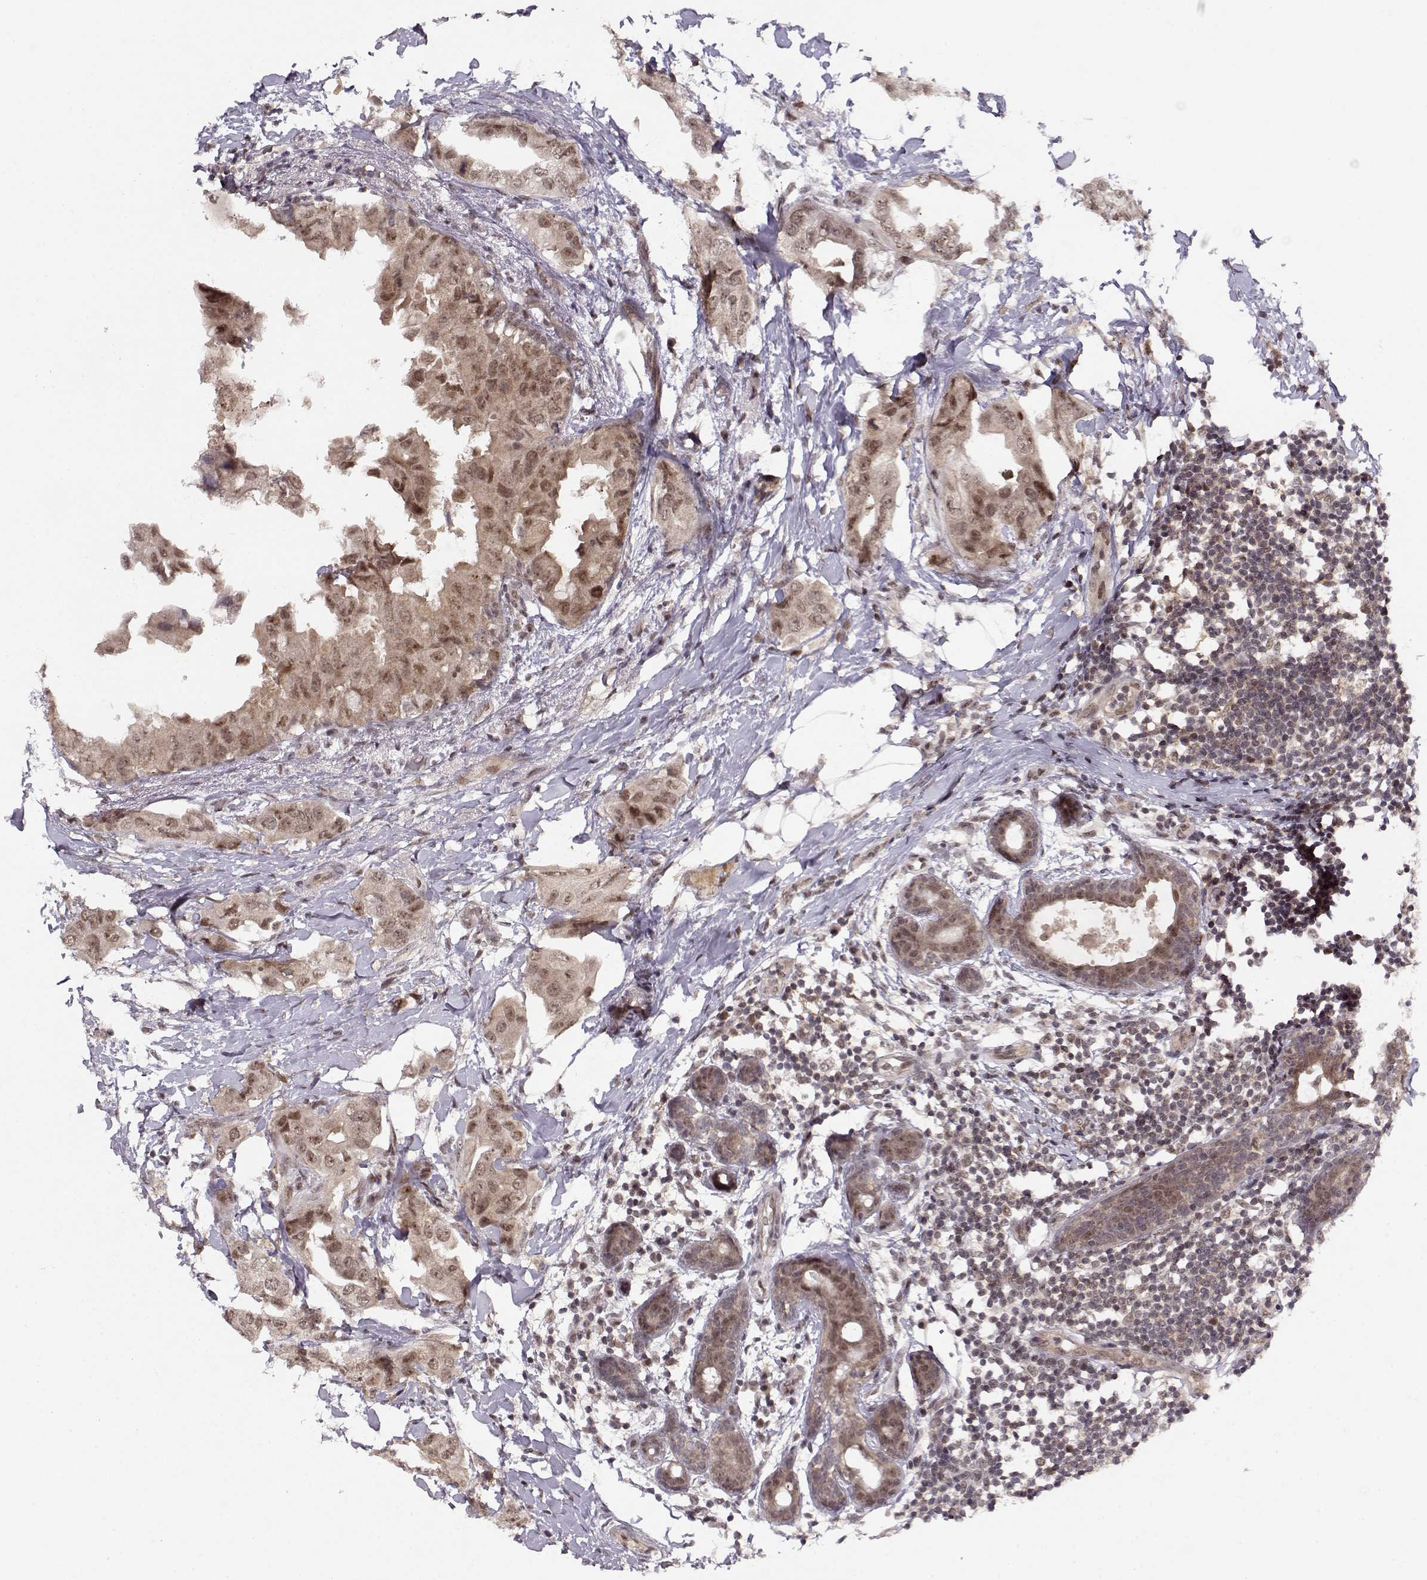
{"staining": {"intensity": "moderate", "quantity": ">75%", "location": "cytoplasmic/membranous,nuclear"}, "tissue": "breast cancer", "cell_type": "Tumor cells", "image_type": "cancer", "snomed": [{"axis": "morphology", "description": "Normal tissue, NOS"}, {"axis": "morphology", "description": "Duct carcinoma"}, {"axis": "topography", "description": "Breast"}], "caption": "Protein staining exhibits moderate cytoplasmic/membranous and nuclear positivity in about >75% of tumor cells in invasive ductal carcinoma (breast). (DAB IHC with brightfield microscopy, high magnification).", "gene": "CSNK2A1", "patient": {"sex": "female", "age": 40}}